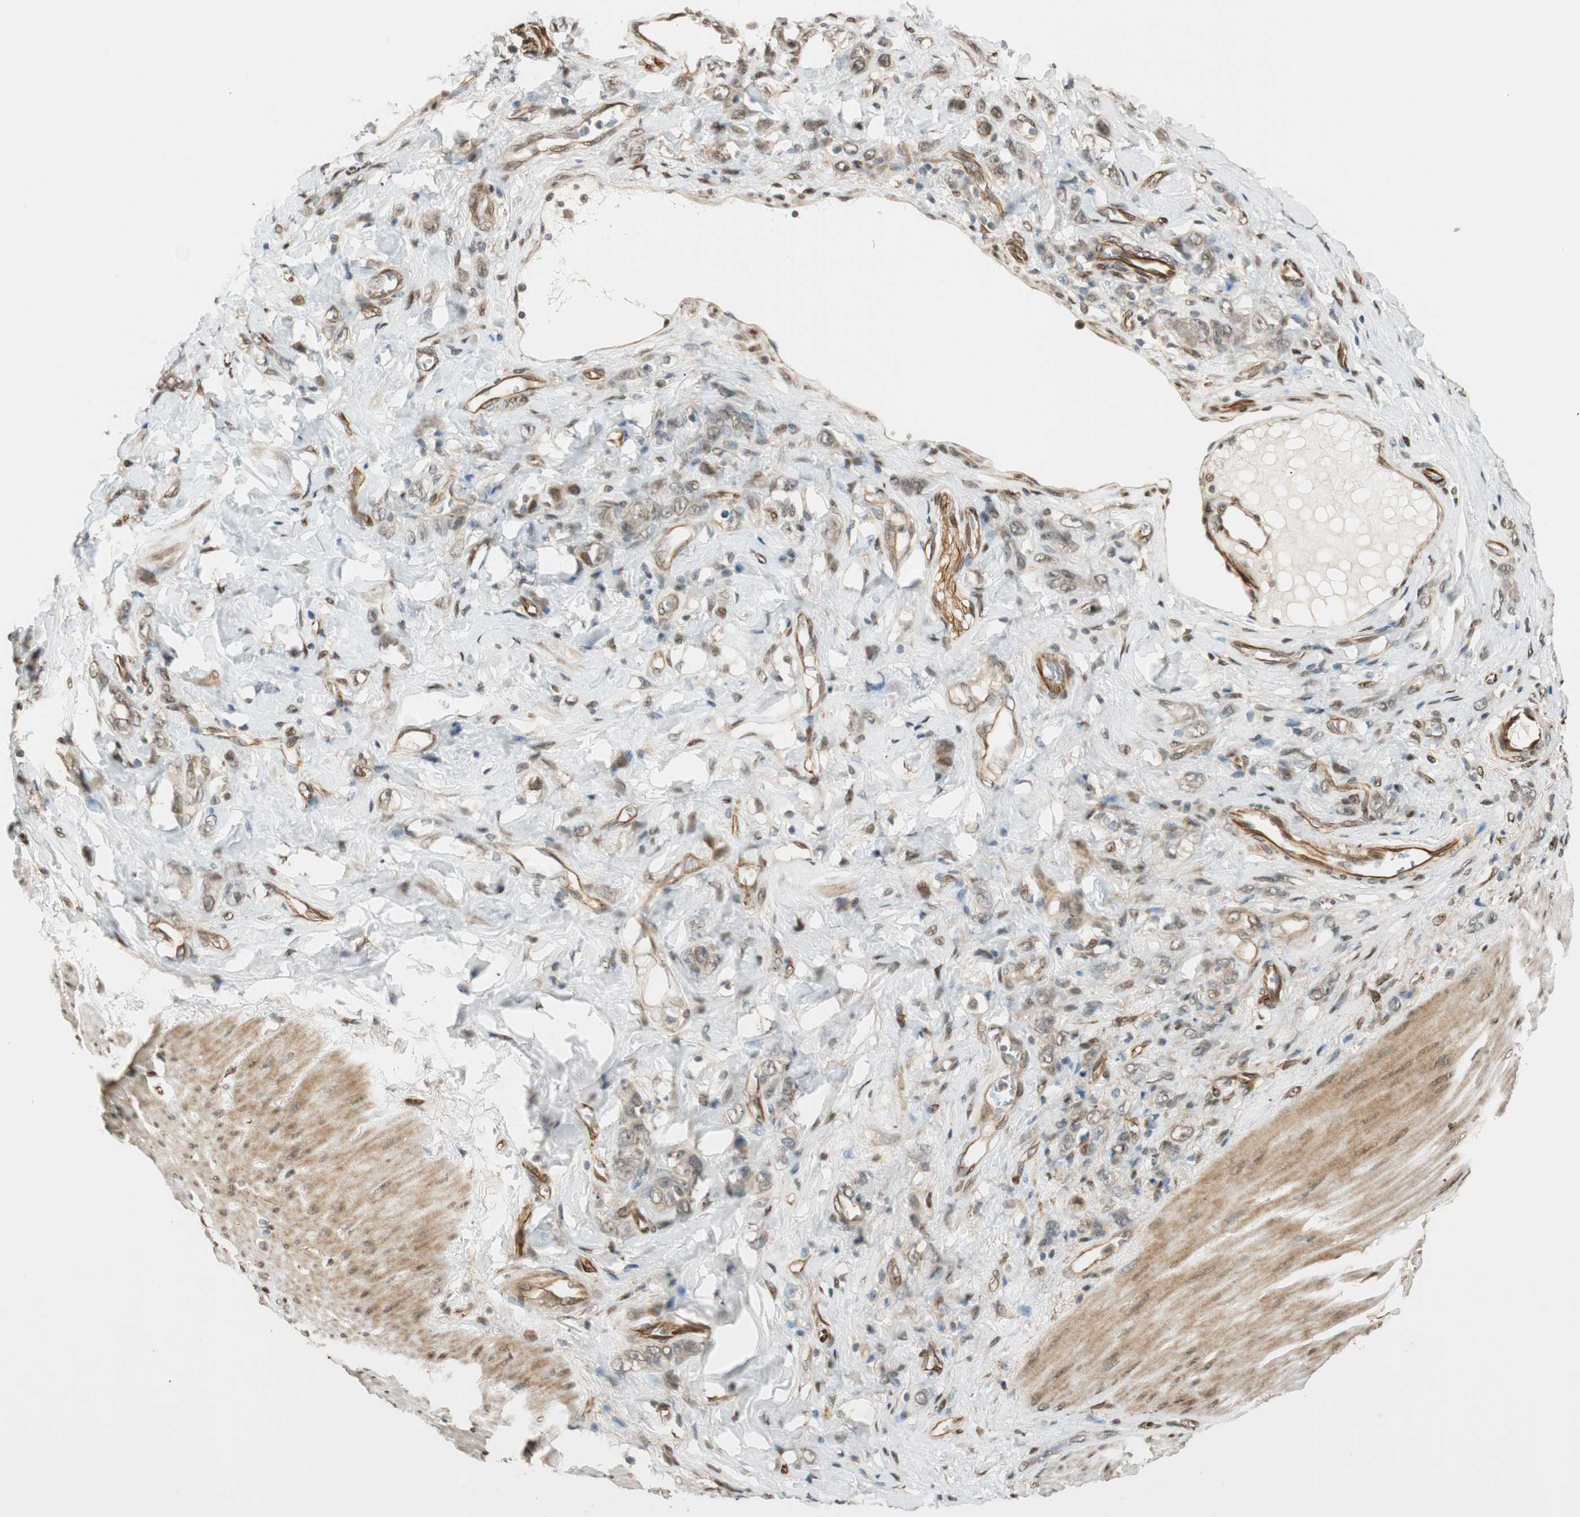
{"staining": {"intensity": "weak", "quantity": "<25%", "location": "nuclear"}, "tissue": "stomach cancer", "cell_type": "Tumor cells", "image_type": "cancer", "snomed": [{"axis": "morphology", "description": "Adenocarcinoma, NOS"}, {"axis": "topography", "description": "Stomach"}], "caption": "Immunohistochemical staining of human stomach cancer displays no significant positivity in tumor cells. The staining is performed using DAB (3,3'-diaminobenzidine) brown chromogen with nuclei counter-stained in using hematoxylin.", "gene": "NES", "patient": {"sex": "male", "age": 82}}